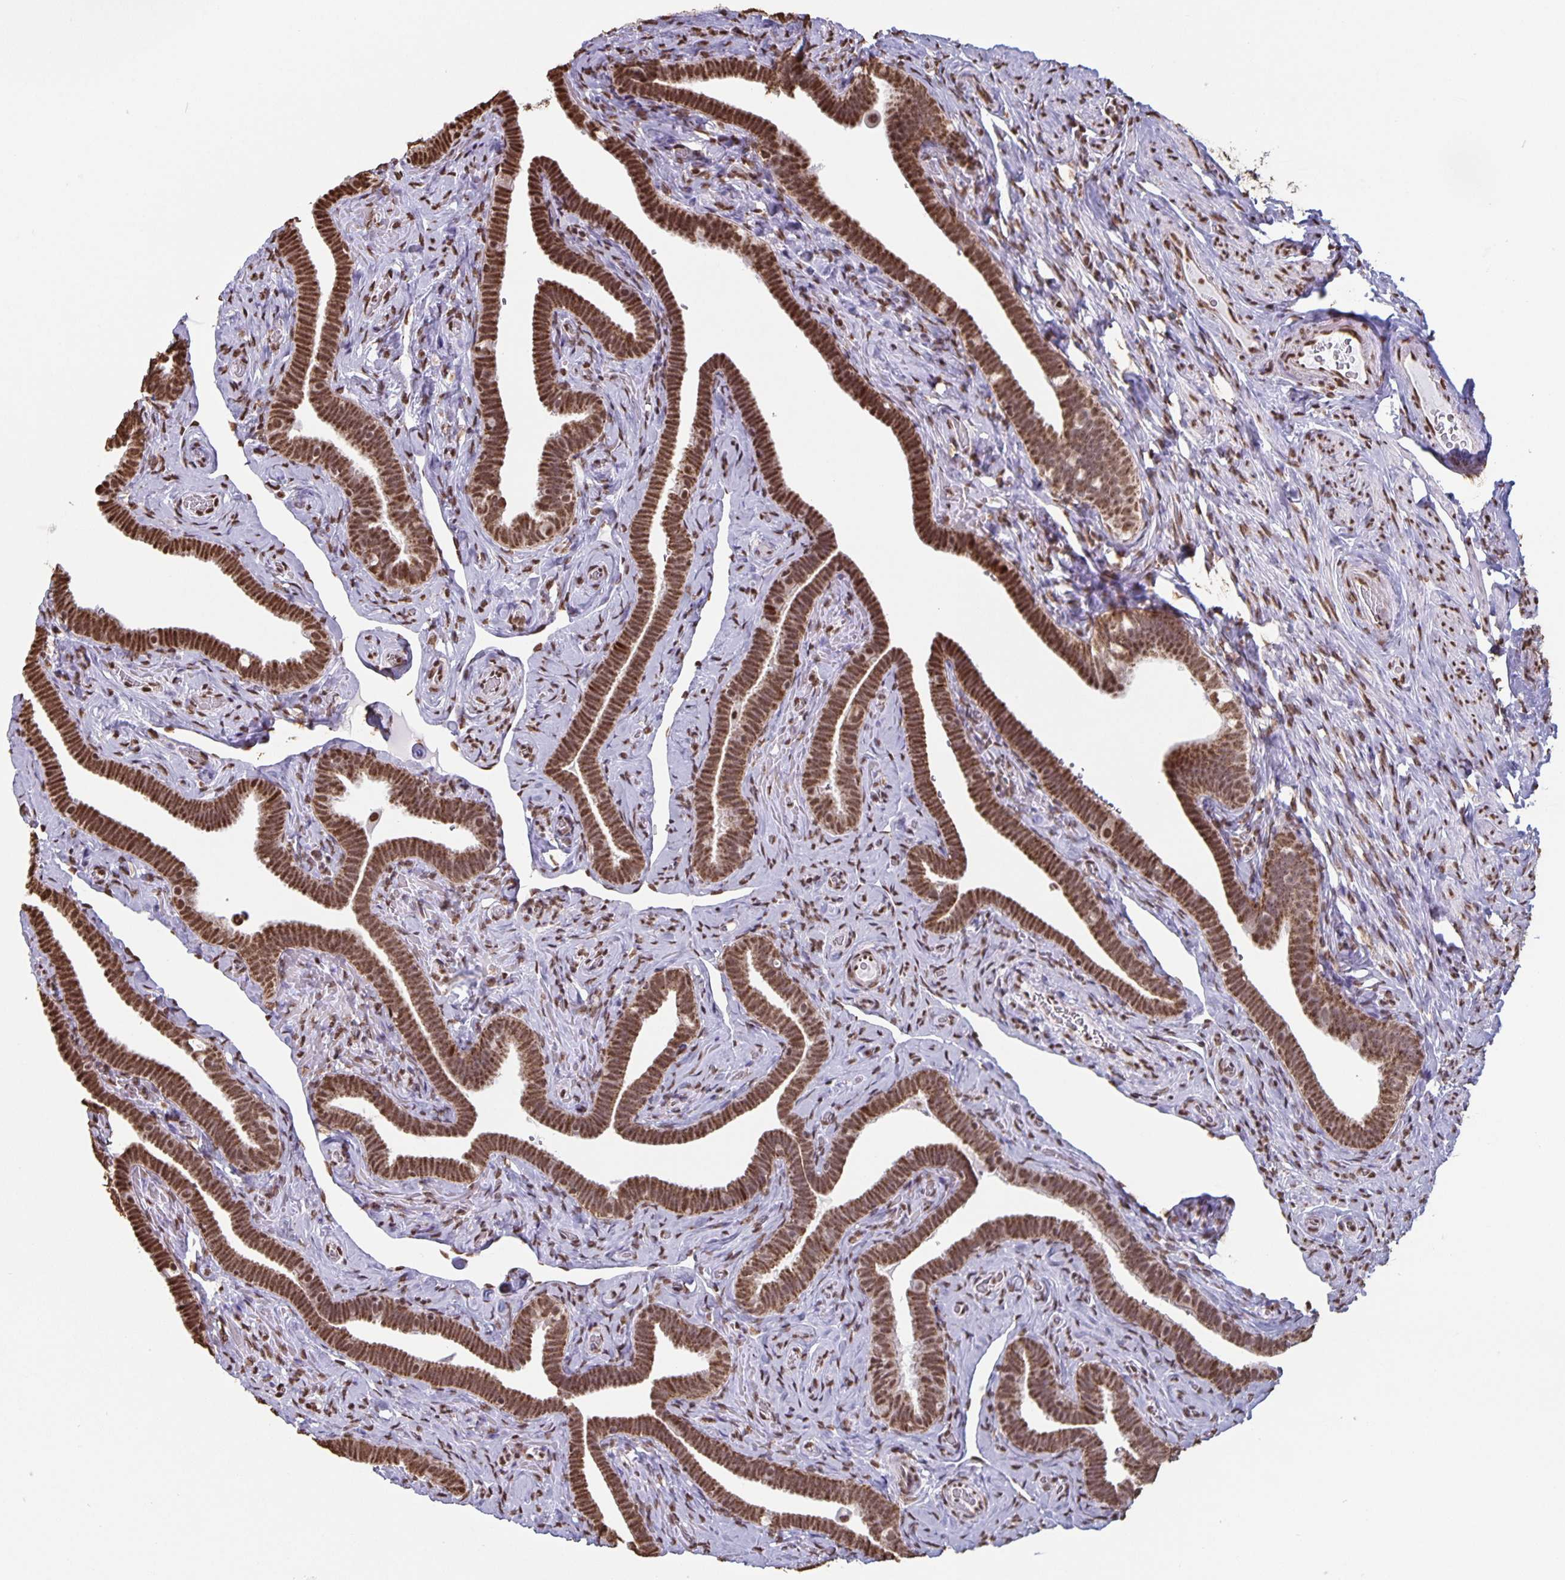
{"staining": {"intensity": "strong", "quantity": ">75%", "location": "nuclear"}, "tissue": "fallopian tube", "cell_type": "Glandular cells", "image_type": "normal", "snomed": [{"axis": "morphology", "description": "Normal tissue, NOS"}, {"axis": "topography", "description": "Fallopian tube"}], "caption": "A micrograph of fallopian tube stained for a protein reveals strong nuclear brown staining in glandular cells. (Brightfield microscopy of DAB IHC at high magnification).", "gene": "DUT", "patient": {"sex": "female", "age": 69}}